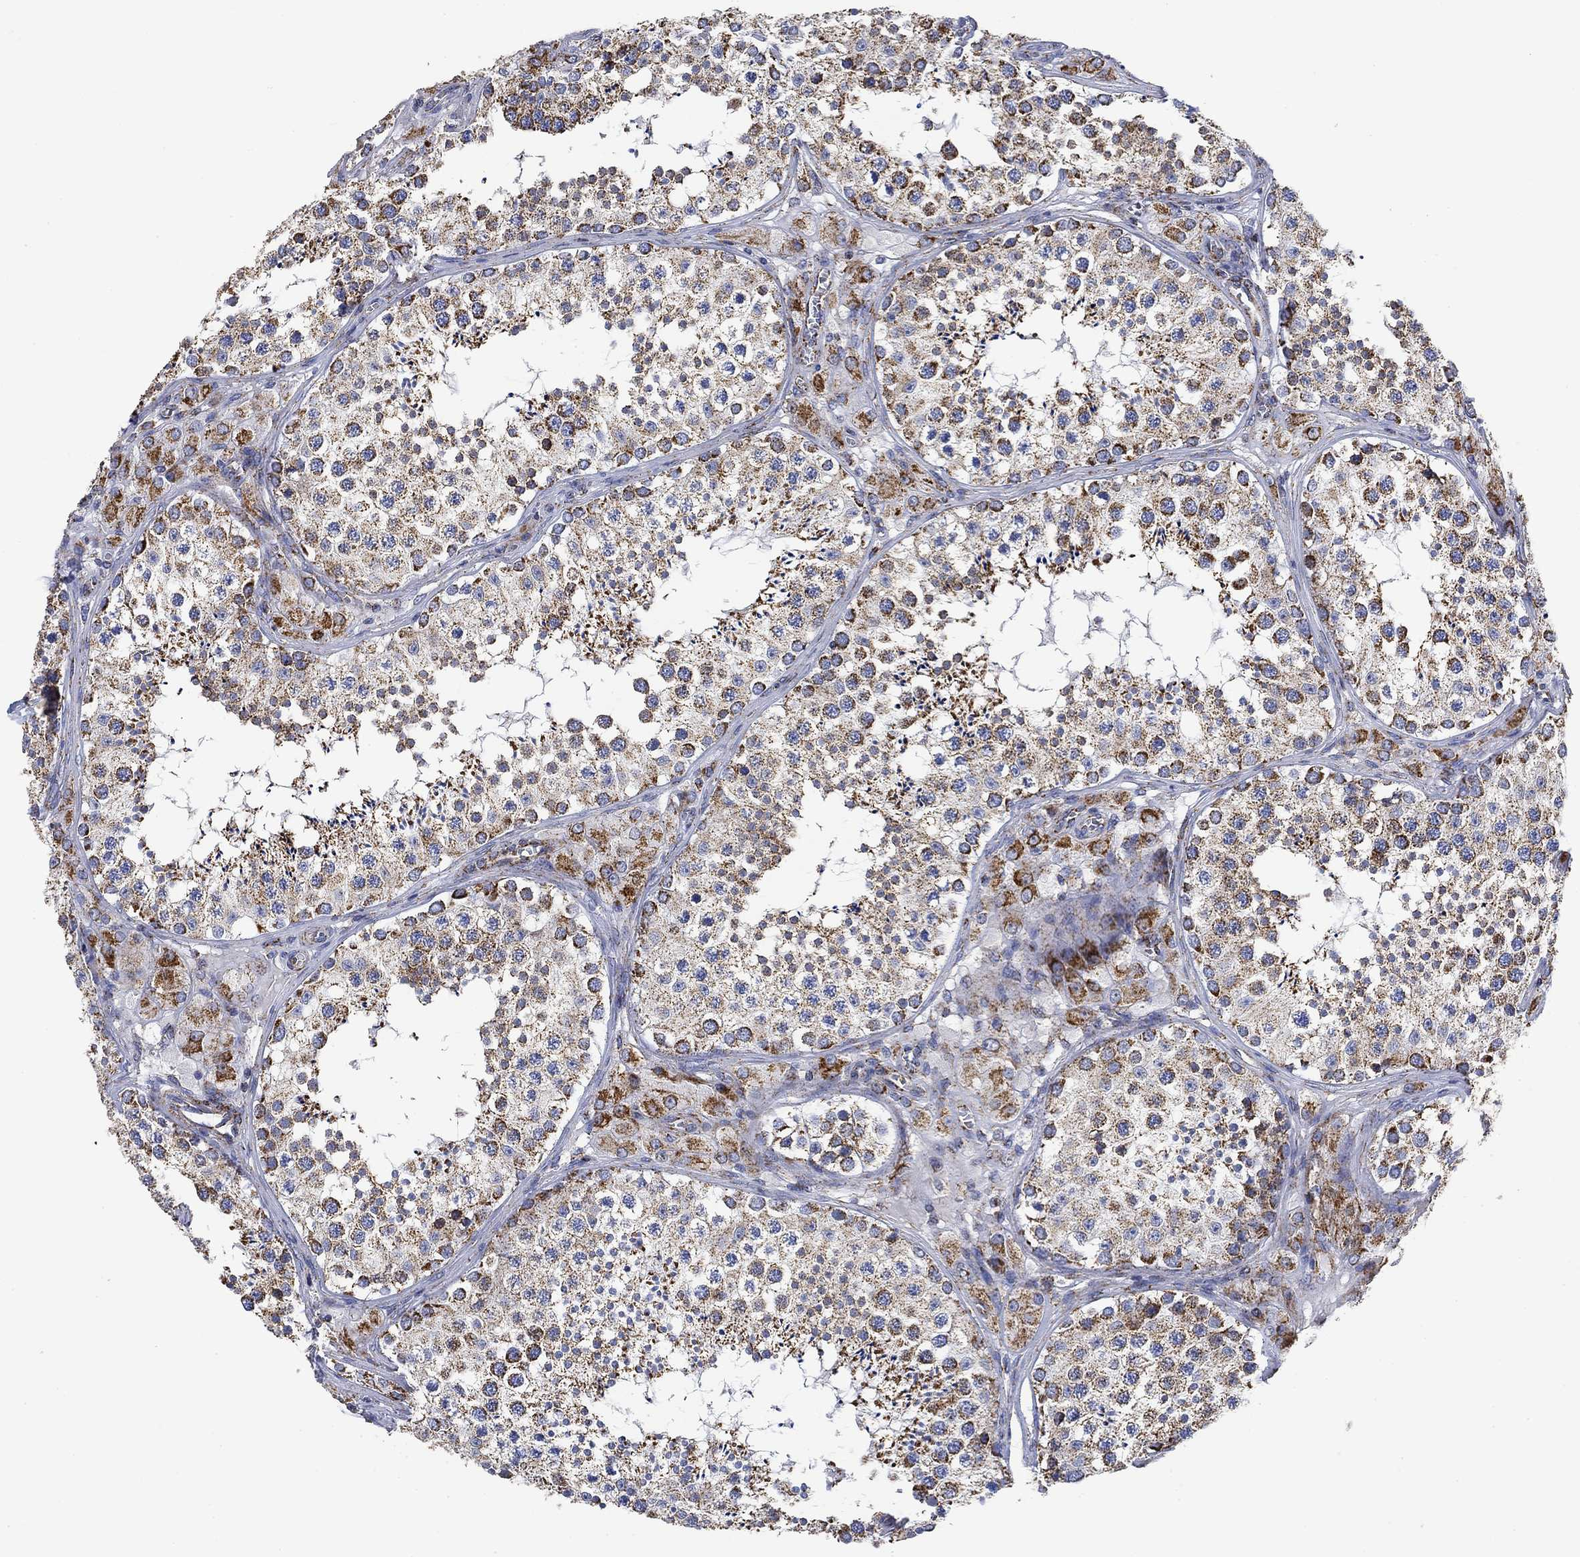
{"staining": {"intensity": "strong", "quantity": "<25%", "location": "cytoplasmic/membranous"}, "tissue": "testis", "cell_type": "Cells in seminiferous ducts", "image_type": "normal", "snomed": [{"axis": "morphology", "description": "Normal tissue, NOS"}, {"axis": "topography", "description": "Testis"}], "caption": "Unremarkable testis reveals strong cytoplasmic/membranous expression in approximately <25% of cells in seminiferous ducts, visualized by immunohistochemistry.", "gene": "NDUFS3", "patient": {"sex": "male", "age": 34}}